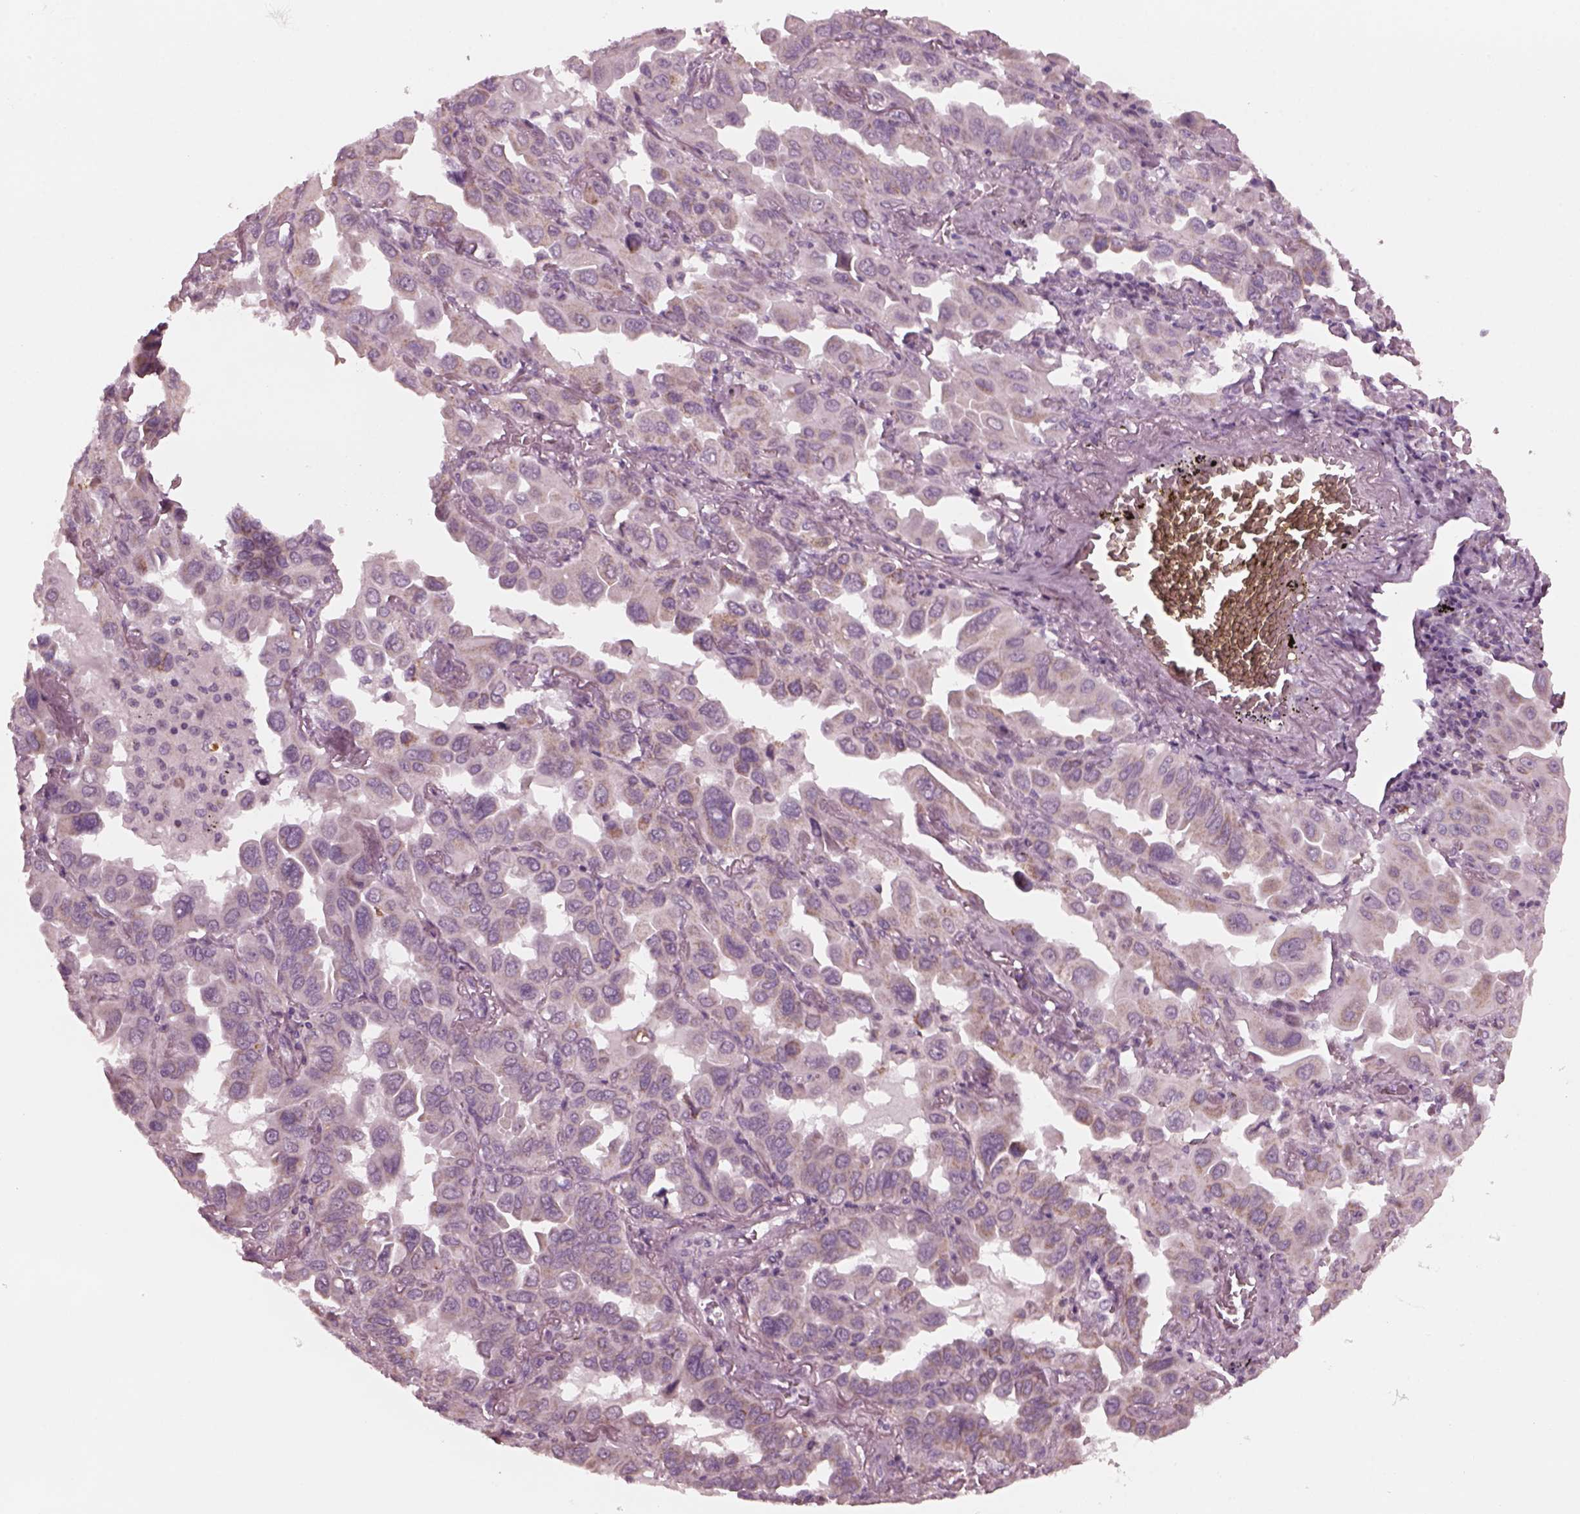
{"staining": {"intensity": "moderate", "quantity": "<25%", "location": "cytoplasmic/membranous"}, "tissue": "lung cancer", "cell_type": "Tumor cells", "image_type": "cancer", "snomed": [{"axis": "morphology", "description": "Adenocarcinoma, NOS"}, {"axis": "topography", "description": "Lung"}], "caption": "There is low levels of moderate cytoplasmic/membranous expression in tumor cells of adenocarcinoma (lung), as demonstrated by immunohistochemical staining (brown color).", "gene": "CELSR3", "patient": {"sex": "male", "age": 64}}